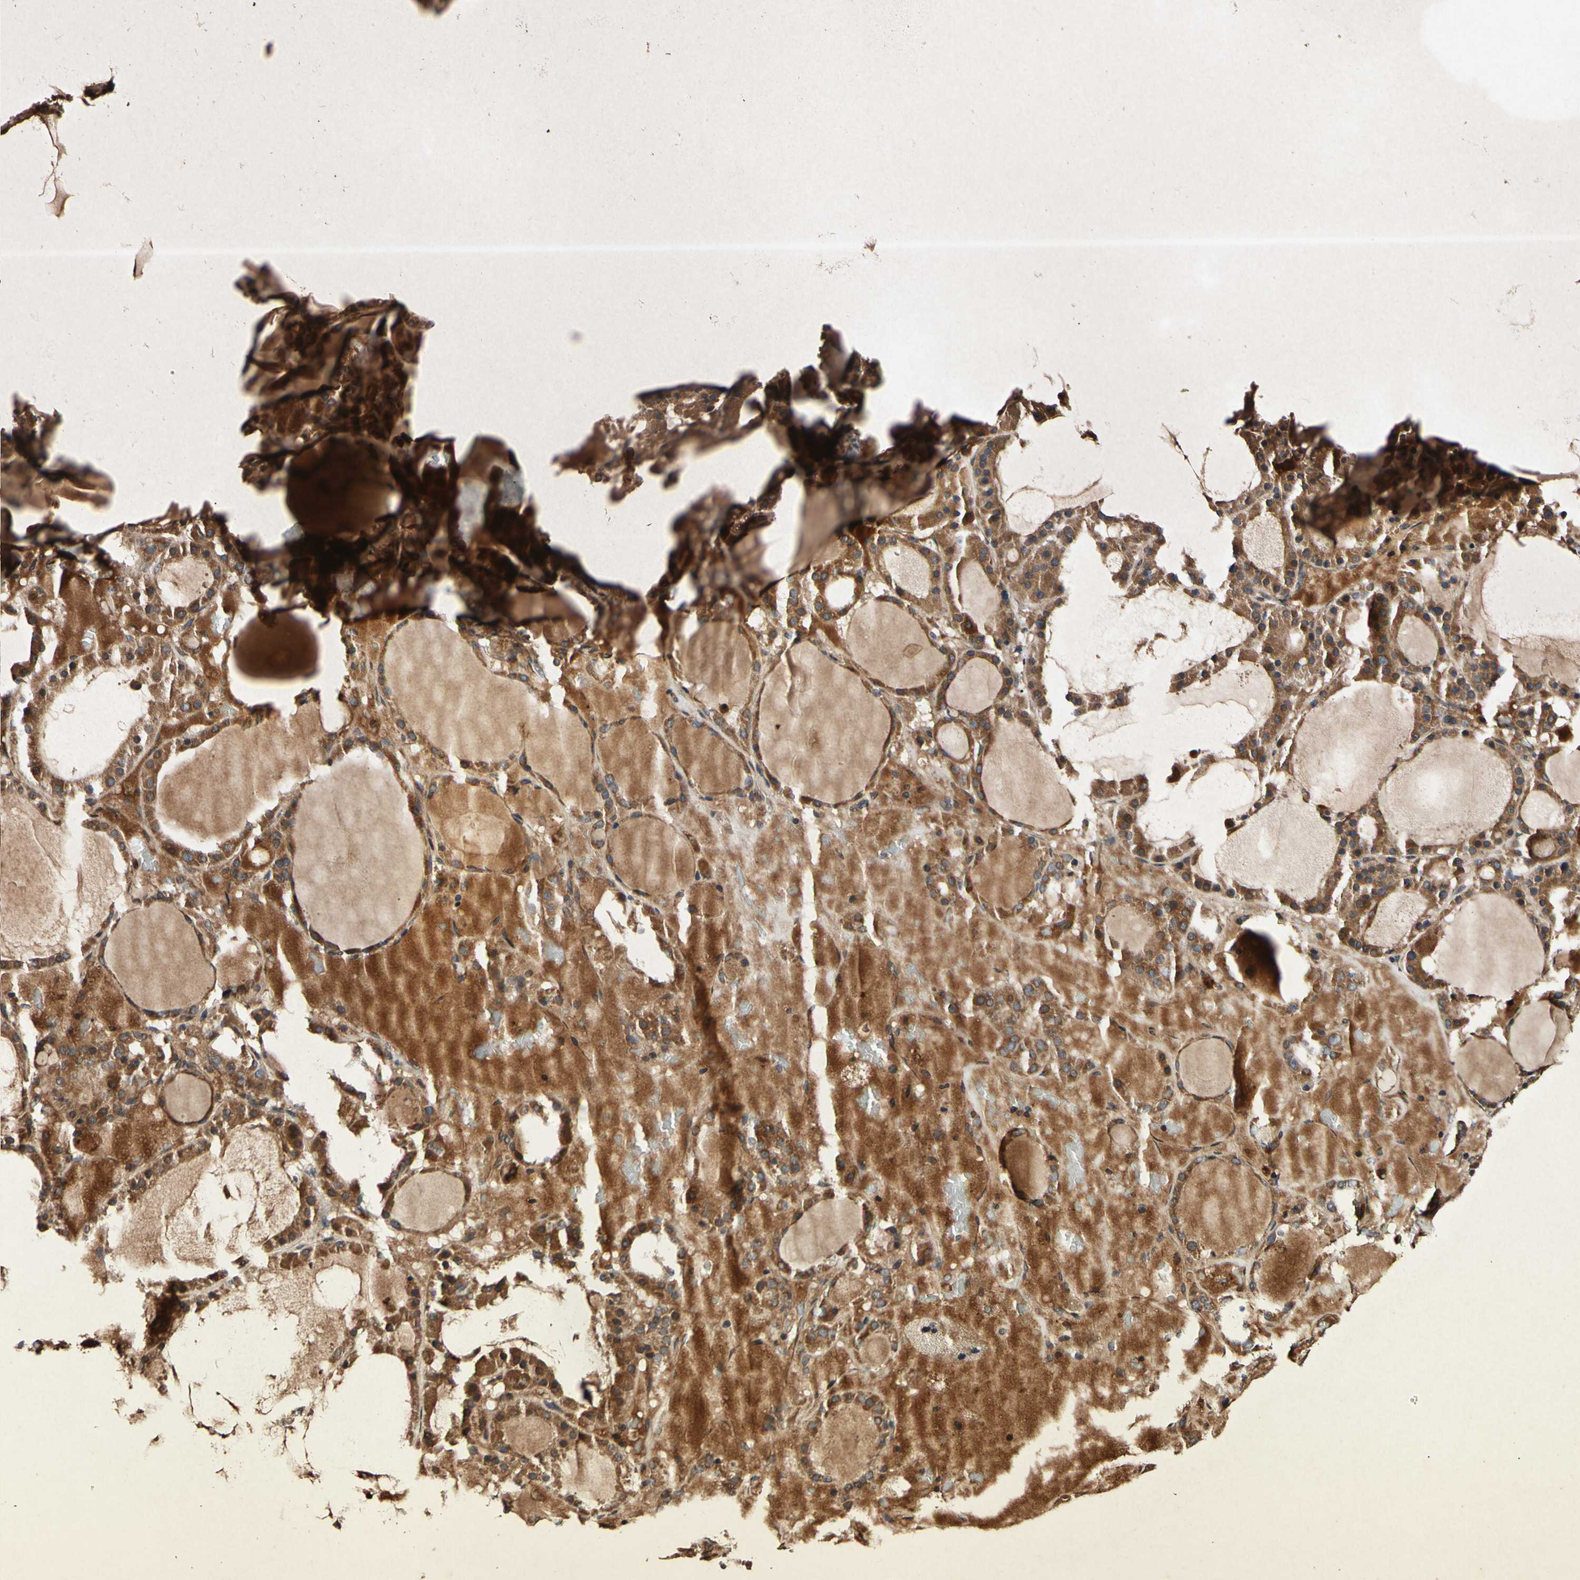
{"staining": {"intensity": "moderate", "quantity": ">75%", "location": "cytoplasmic/membranous"}, "tissue": "thyroid gland", "cell_type": "Glandular cells", "image_type": "normal", "snomed": [{"axis": "morphology", "description": "Normal tissue, NOS"}, {"axis": "morphology", "description": "Carcinoma, NOS"}, {"axis": "topography", "description": "Thyroid gland"}], "caption": "Immunohistochemistry (IHC) histopathology image of unremarkable thyroid gland stained for a protein (brown), which reveals medium levels of moderate cytoplasmic/membranous staining in approximately >75% of glandular cells.", "gene": "PLAT", "patient": {"sex": "female", "age": 86}}